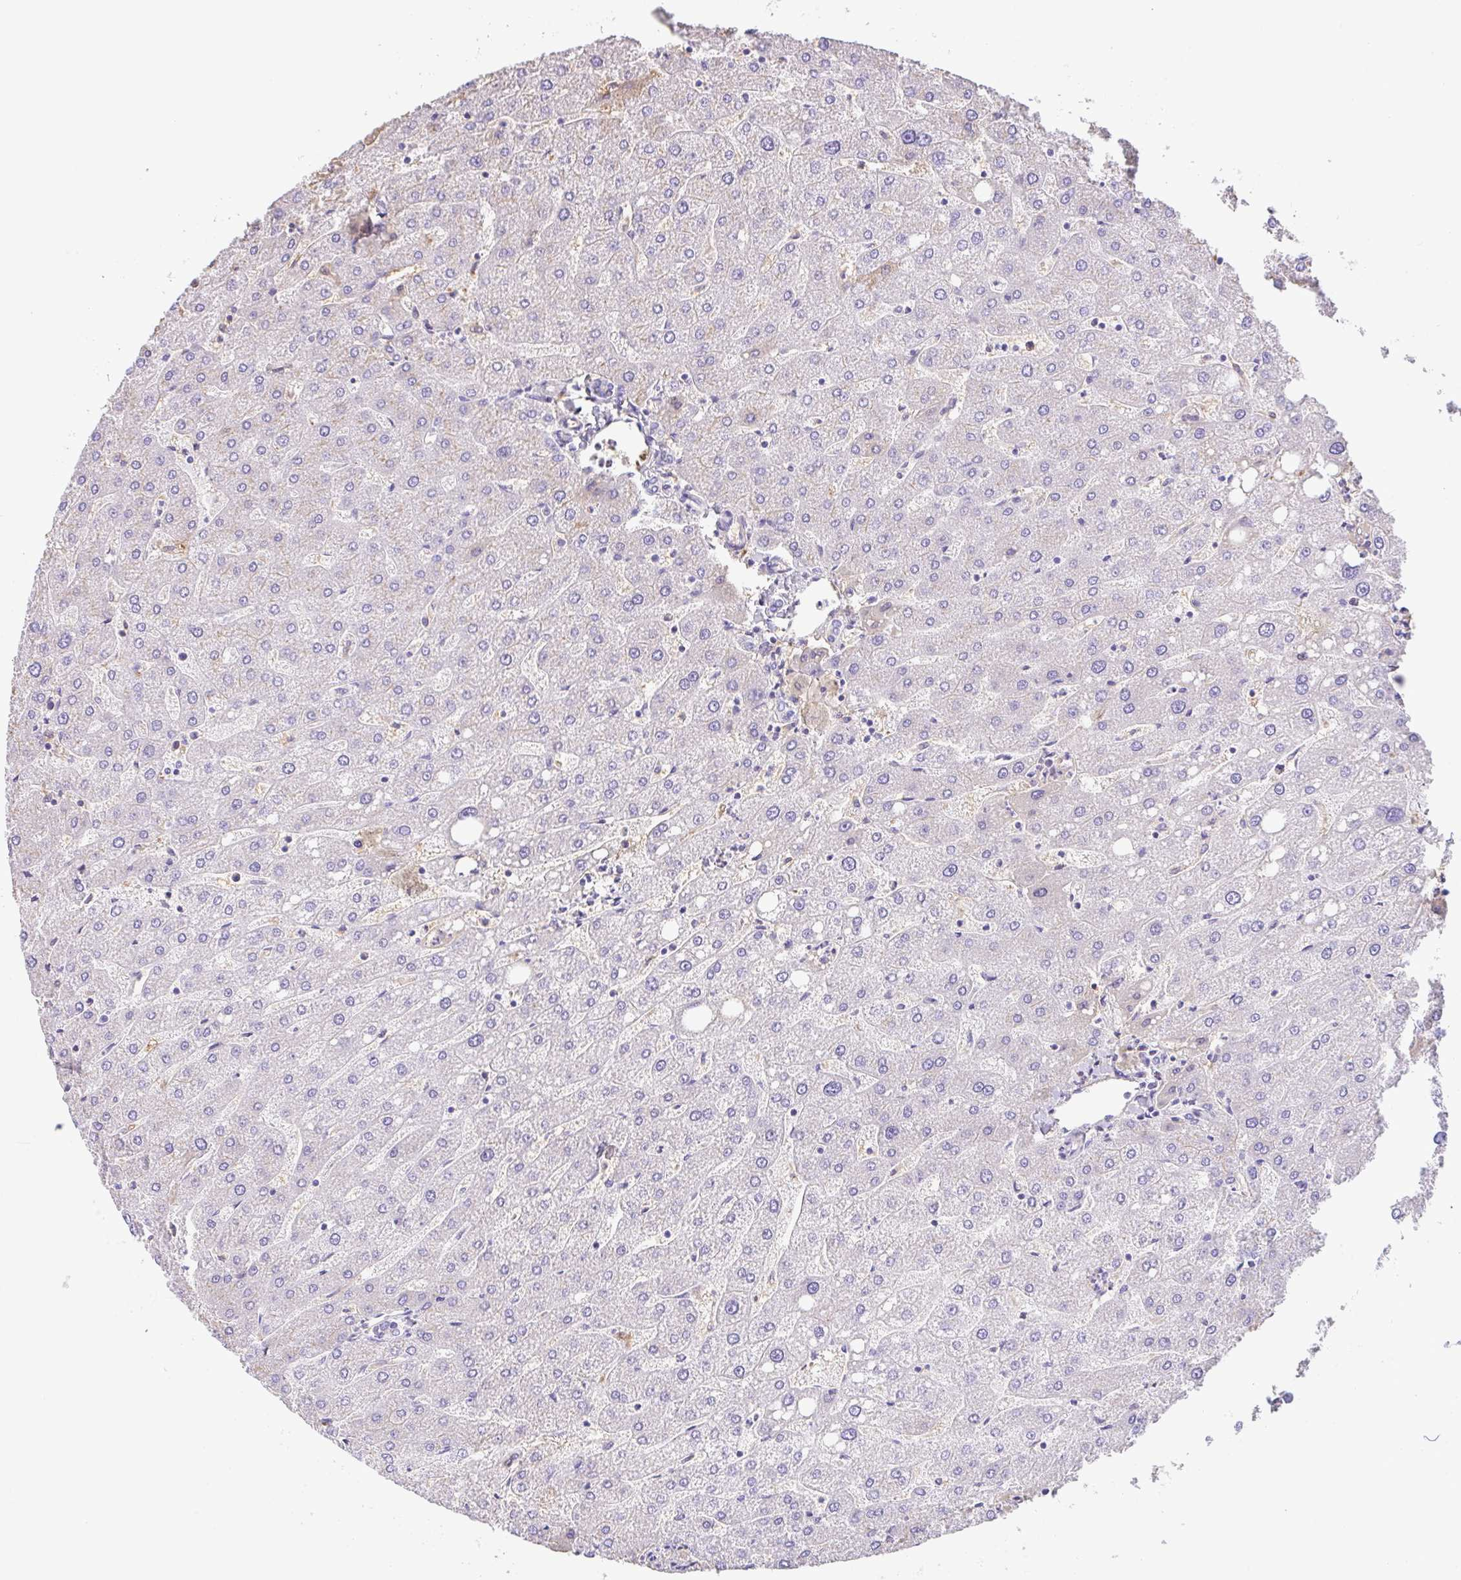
{"staining": {"intensity": "negative", "quantity": "none", "location": "none"}, "tissue": "liver", "cell_type": "Cholangiocytes", "image_type": "normal", "snomed": [{"axis": "morphology", "description": "Normal tissue, NOS"}, {"axis": "topography", "description": "Liver"}], "caption": "Immunohistochemistry of normal human liver exhibits no staining in cholangiocytes. (Brightfield microscopy of DAB (3,3'-diaminobenzidine) immunohistochemistry (IHC) at high magnification).", "gene": "HOXC12", "patient": {"sex": "male", "age": 67}}